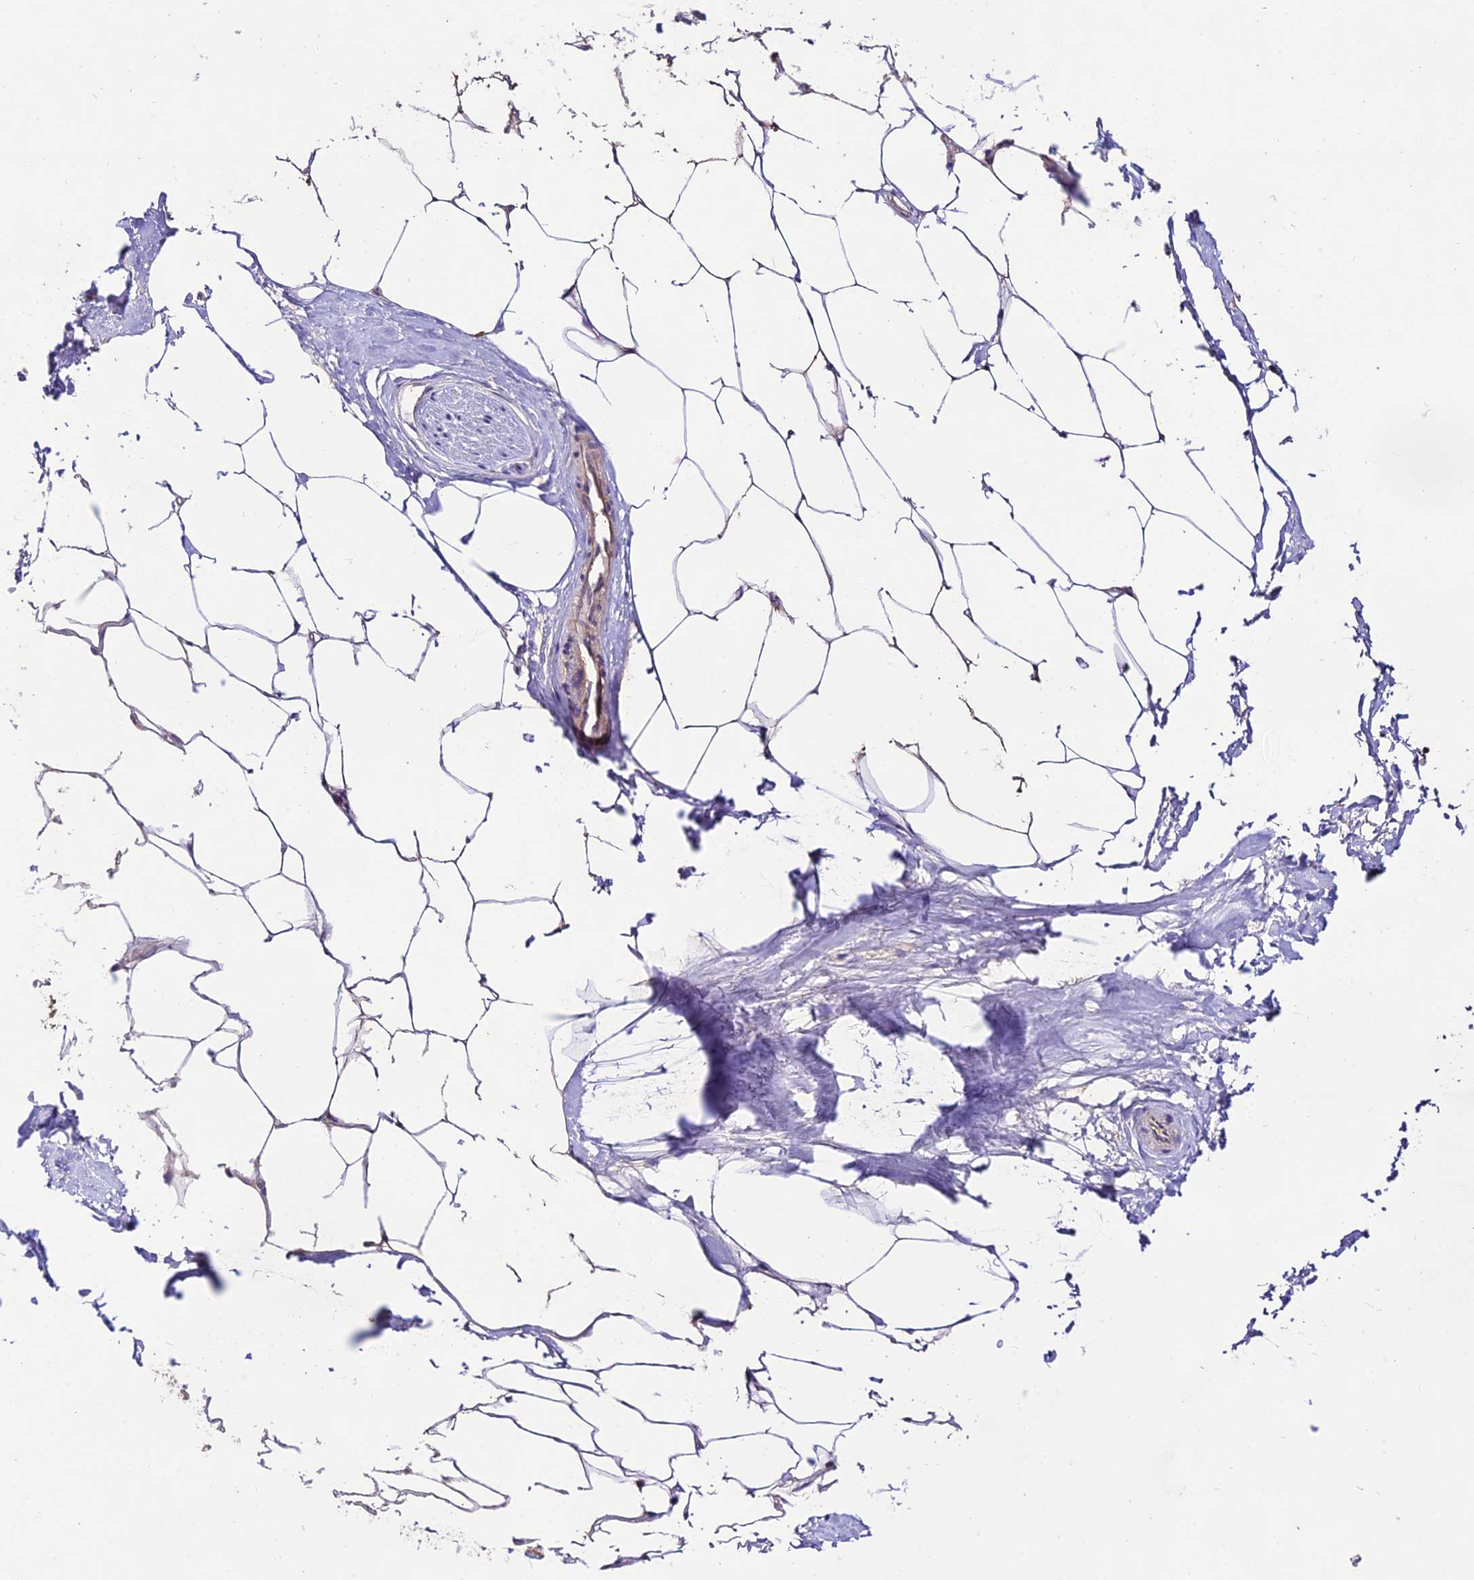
{"staining": {"intensity": "negative", "quantity": "none", "location": "none"}, "tissue": "adipose tissue", "cell_type": "Adipocytes", "image_type": "normal", "snomed": [{"axis": "morphology", "description": "Normal tissue, NOS"}, {"axis": "morphology", "description": "Adenocarcinoma, Low grade"}, {"axis": "topography", "description": "Prostate"}, {"axis": "topography", "description": "Peripheral nerve tissue"}], "caption": "Immunohistochemical staining of unremarkable adipose tissue reveals no significant positivity in adipocytes.", "gene": "TMEM259", "patient": {"sex": "male", "age": 63}}